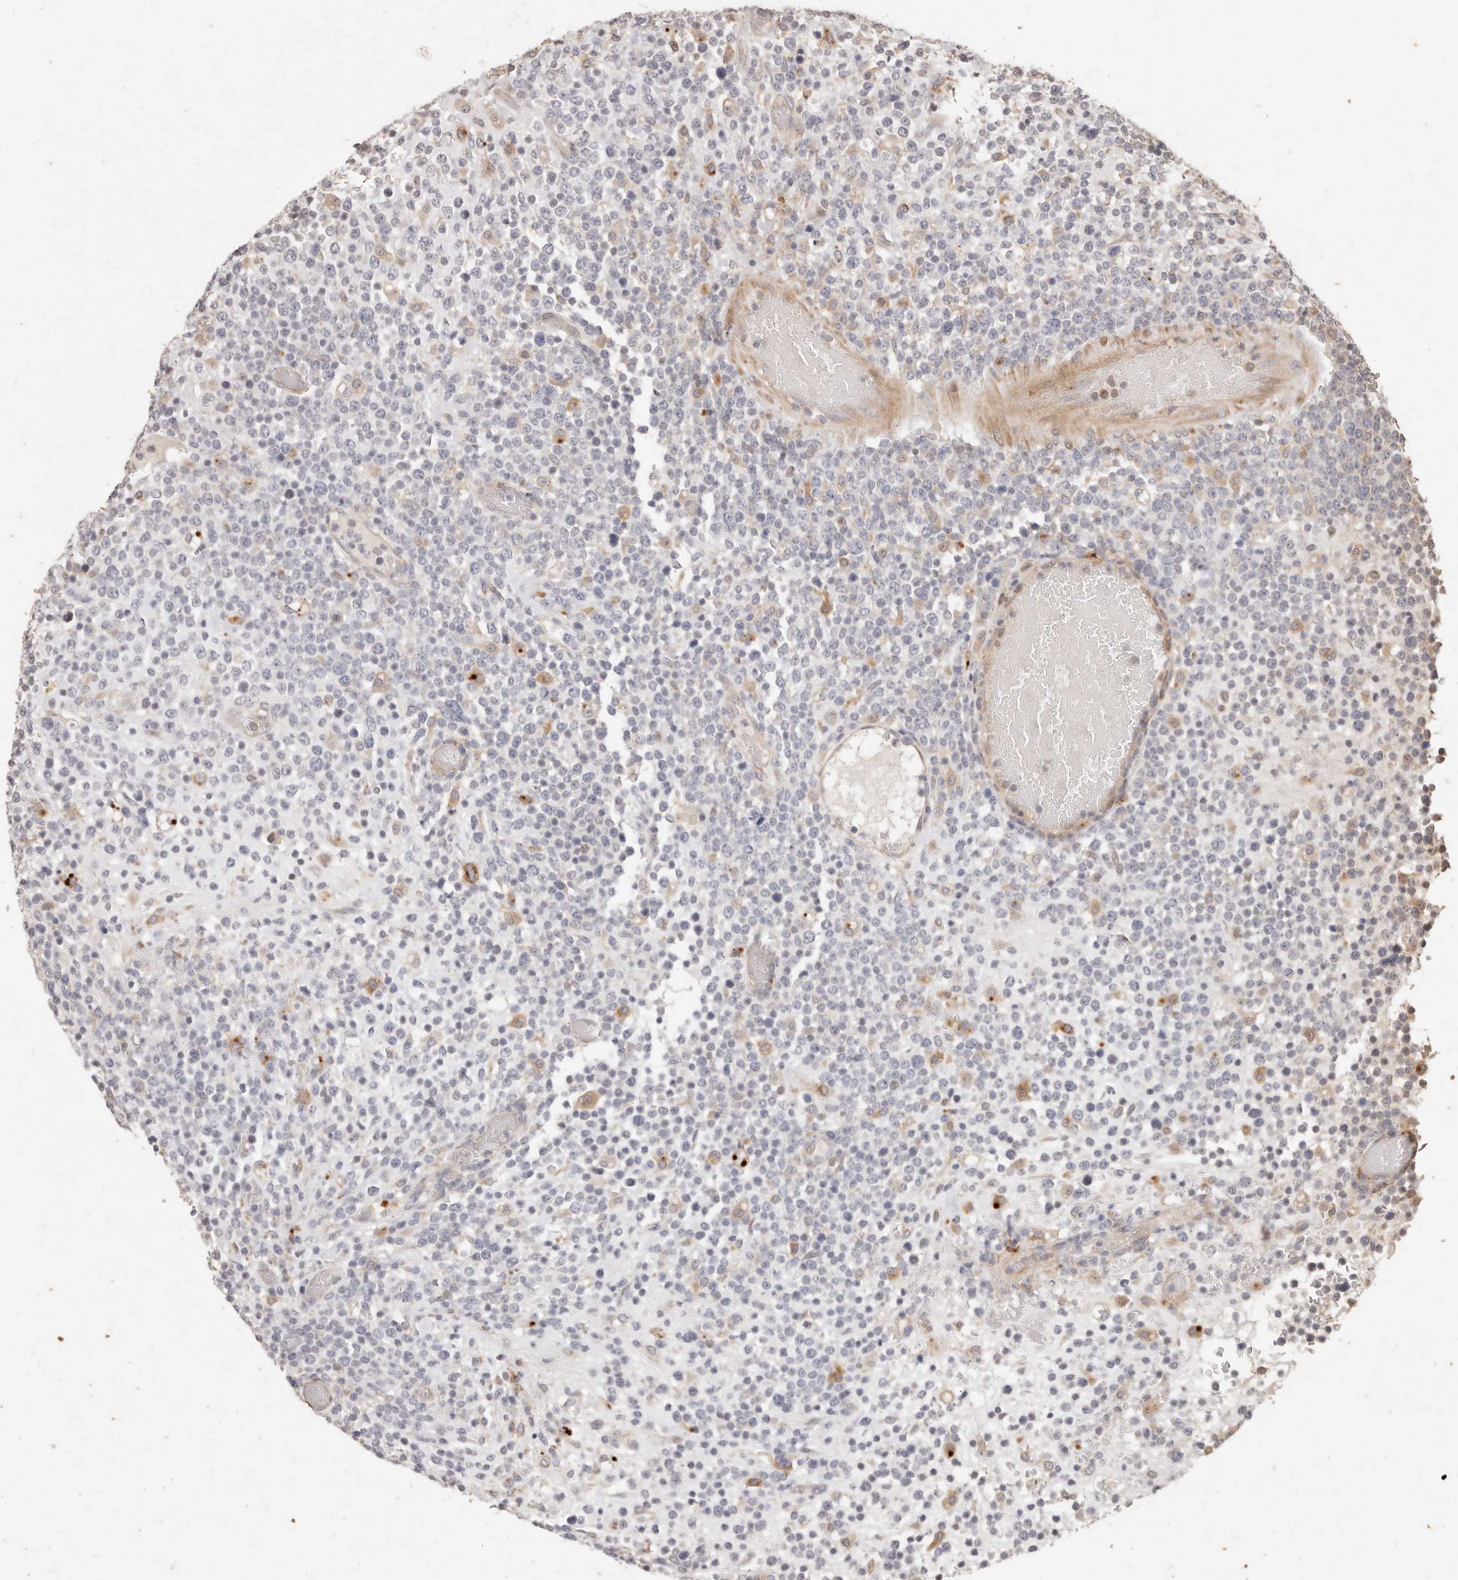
{"staining": {"intensity": "negative", "quantity": "none", "location": "none"}, "tissue": "lymphoma", "cell_type": "Tumor cells", "image_type": "cancer", "snomed": [{"axis": "morphology", "description": "Malignant lymphoma, non-Hodgkin's type, High grade"}, {"axis": "topography", "description": "Colon"}], "caption": "The photomicrograph displays no staining of tumor cells in lymphoma.", "gene": "KIF9", "patient": {"sex": "female", "age": 53}}